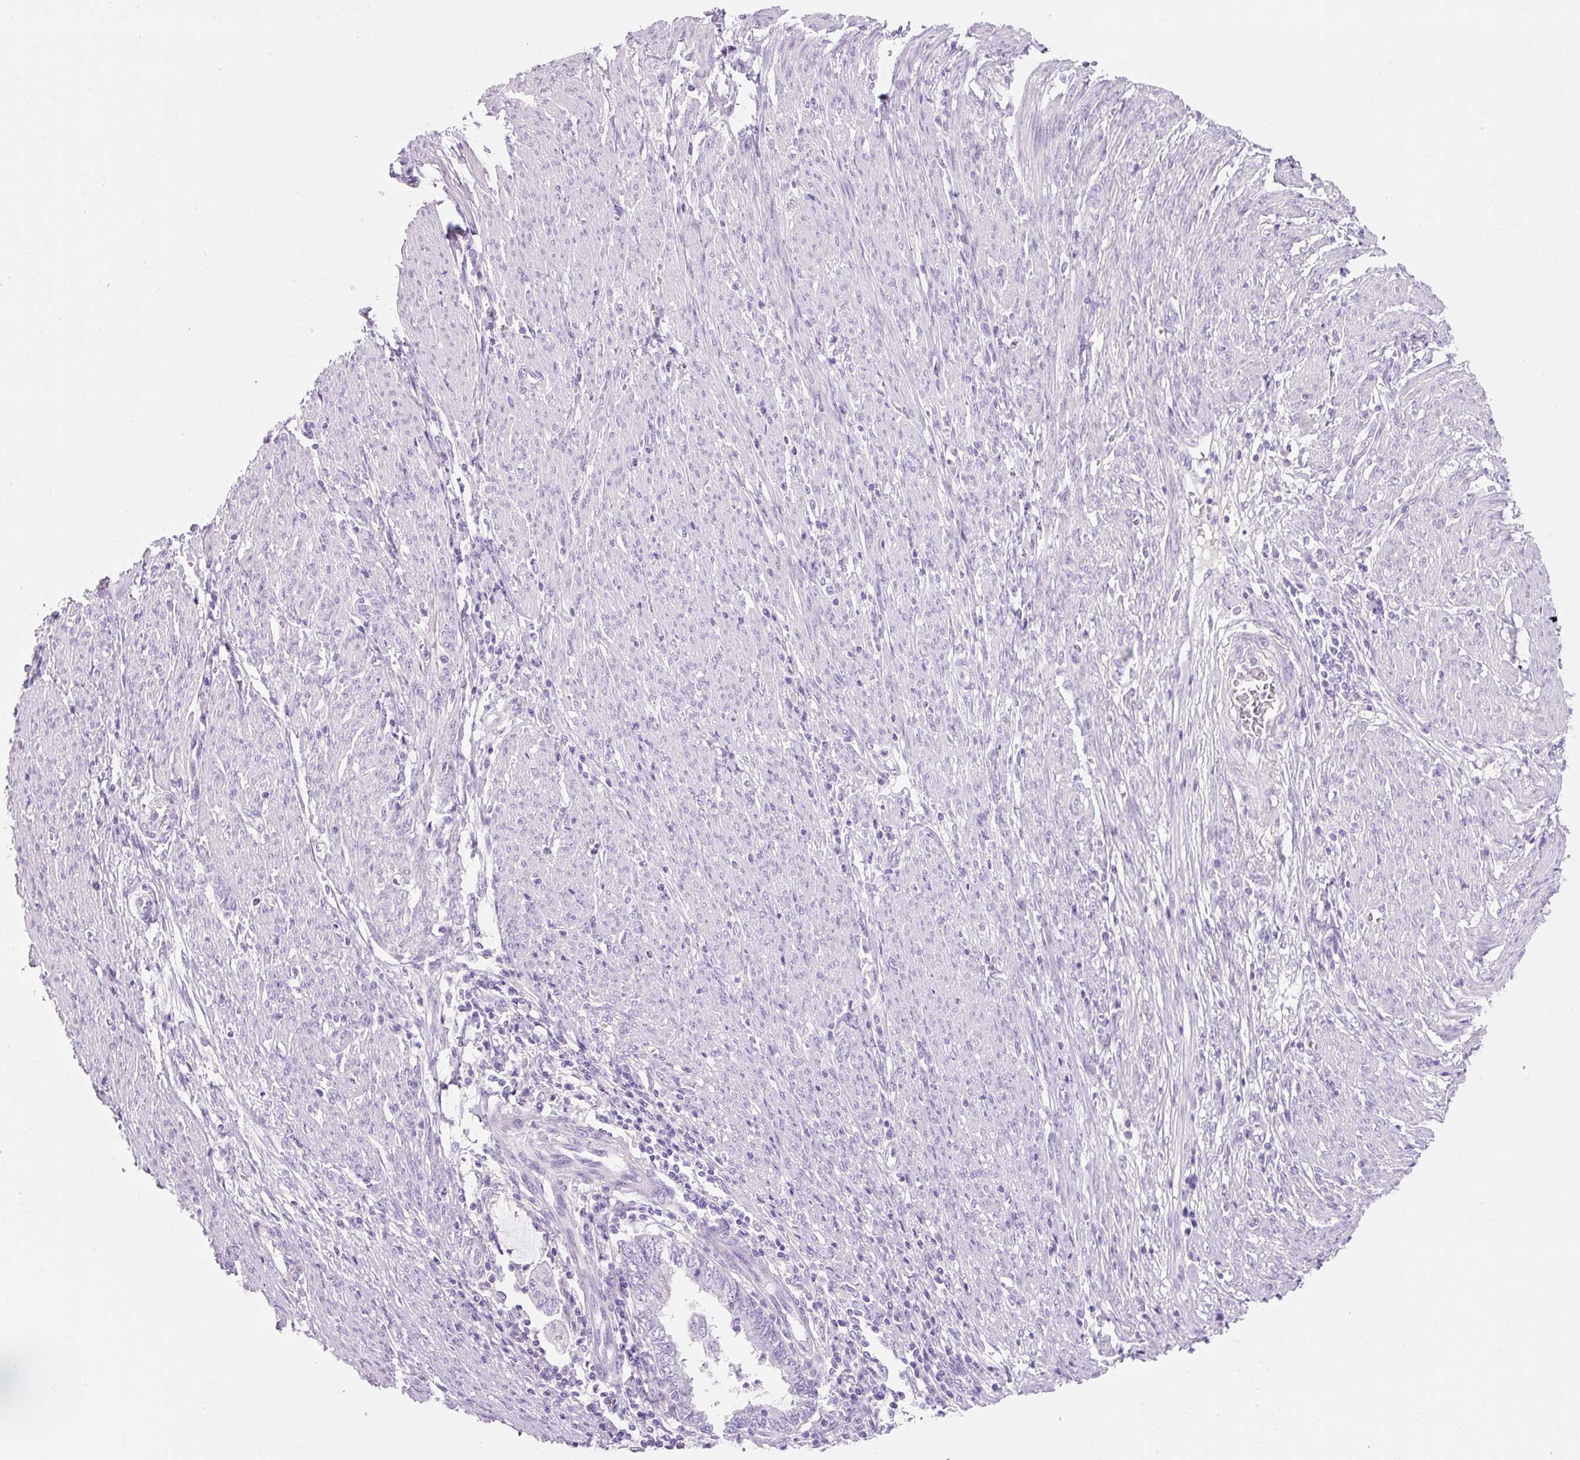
{"staining": {"intensity": "negative", "quantity": "none", "location": "none"}, "tissue": "endometrial cancer", "cell_type": "Tumor cells", "image_type": "cancer", "snomed": [{"axis": "morphology", "description": "Adenocarcinoma, NOS"}, {"axis": "topography", "description": "Uterus"}, {"axis": "topography", "description": "Endometrium"}], "caption": "Endometrial cancer (adenocarcinoma) was stained to show a protein in brown. There is no significant positivity in tumor cells.", "gene": "CLDN25", "patient": {"sex": "female", "age": 70}}